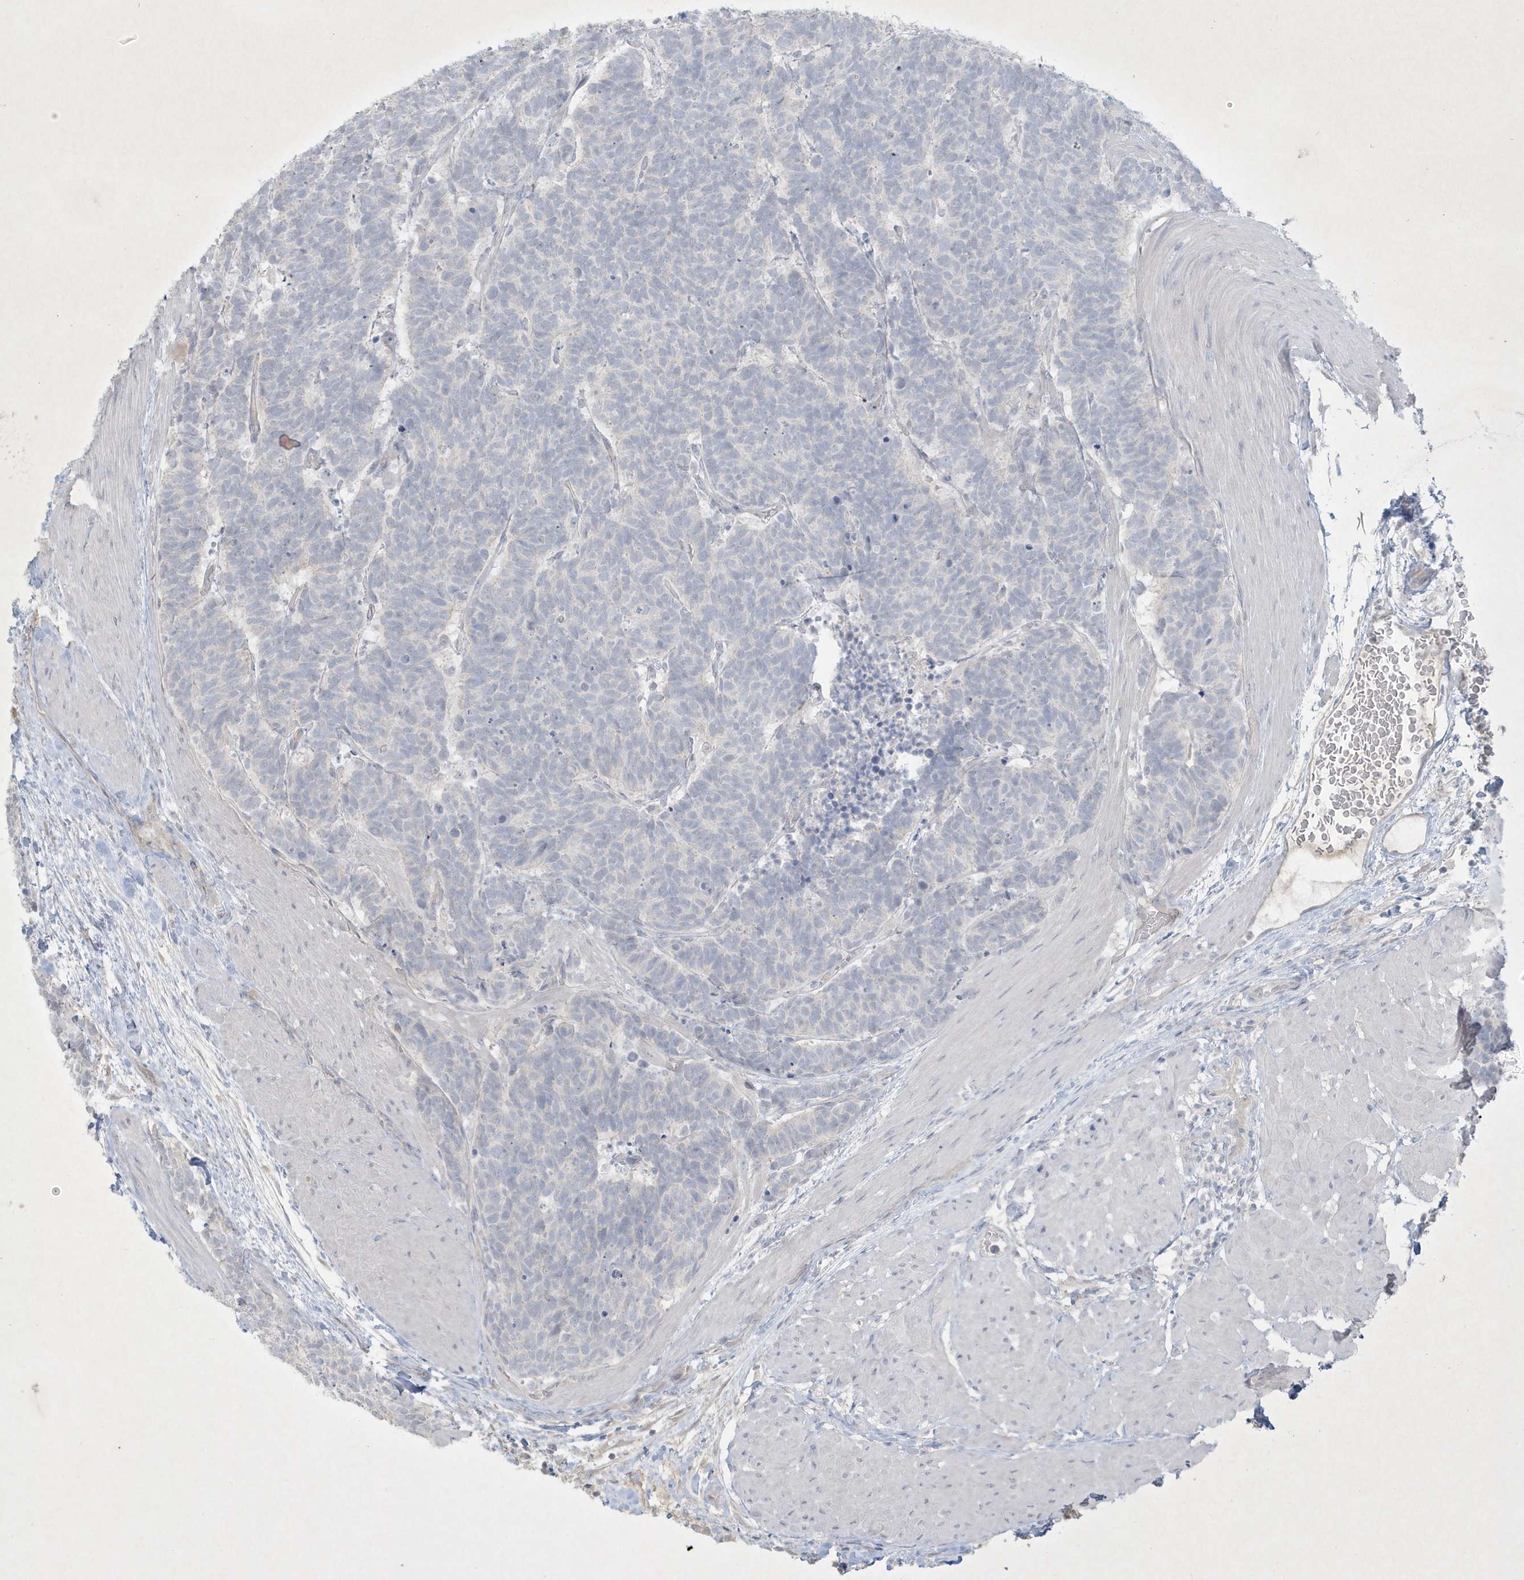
{"staining": {"intensity": "negative", "quantity": "none", "location": "none"}, "tissue": "carcinoid", "cell_type": "Tumor cells", "image_type": "cancer", "snomed": [{"axis": "morphology", "description": "Carcinoma, NOS"}, {"axis": "morphology", "description": "Carcinoid, malignant, NOS"}, {"axis": "topography", "description": "Urinary bladder"}], "caption": "Carcinoid (malignant) was stained to show a protein in brown. There is no significant positivity in tumor cells. (Immunohistochemistry (ihc), brightfield microscopy, high magnification).", "gene": "CCDC24", "patient": {"sex": "male", "age": 57}}